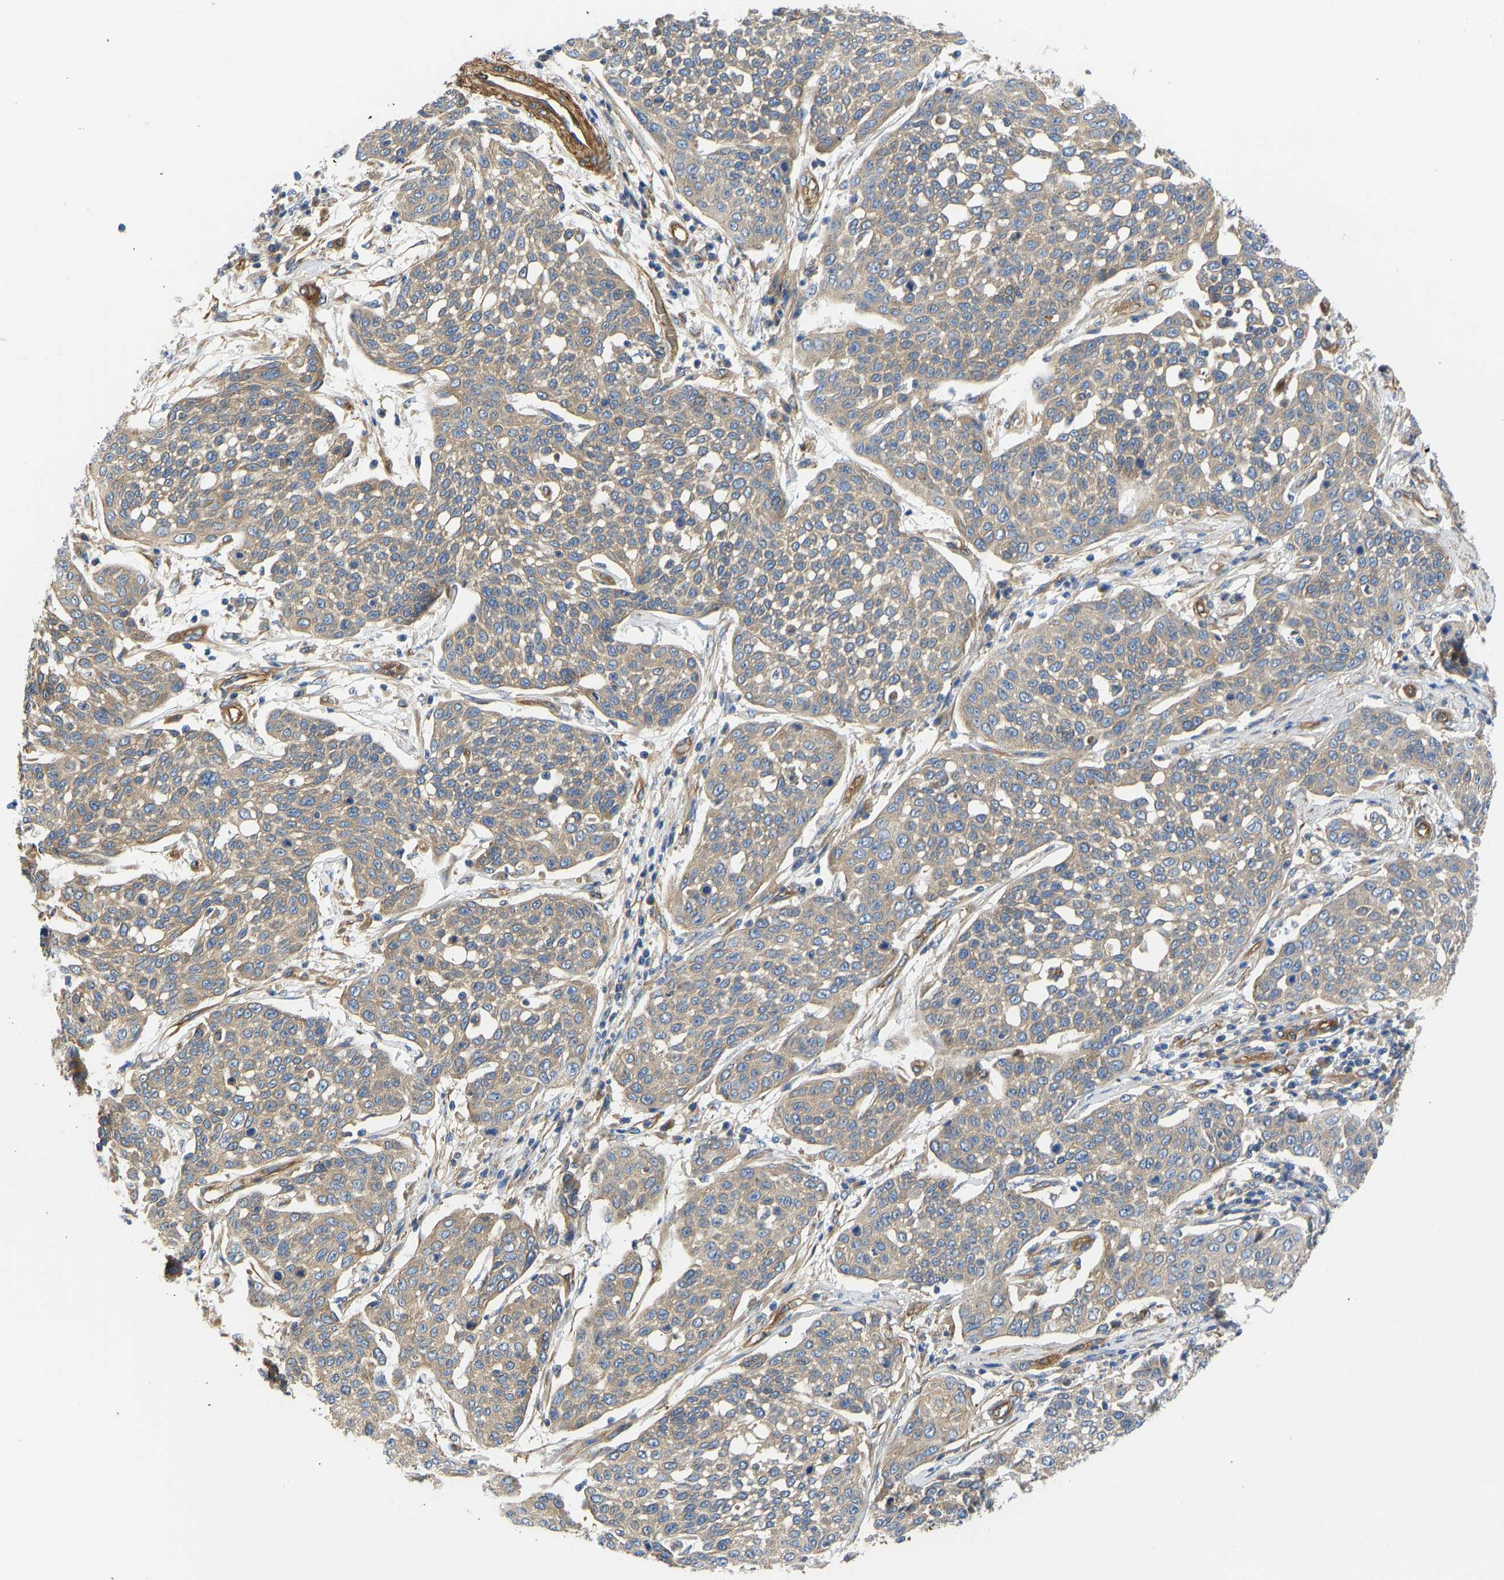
{"staining": {"intensity": "weak", "quantity": "25%-75%", "location": "cytoplasmic/membranous"}, "tissue": "cervical cancer", "cell_type": "Tumor cells", "image_type": "cancer", "snomed": [{"axis": "morphology", "description": "Squamous cell carcinoma, NOS"}, {"axis": "topography", "description": "Cervix"}], "caption": "Human squamous cell carcinoma (cervical) stained for a protein (brown) reveals weak cytoplasmic/membranous positive positivity in approximately 25%-75% of tumor cells.", "gene": "MYO1C", "patient": {"sex": "female", "age": 34}}